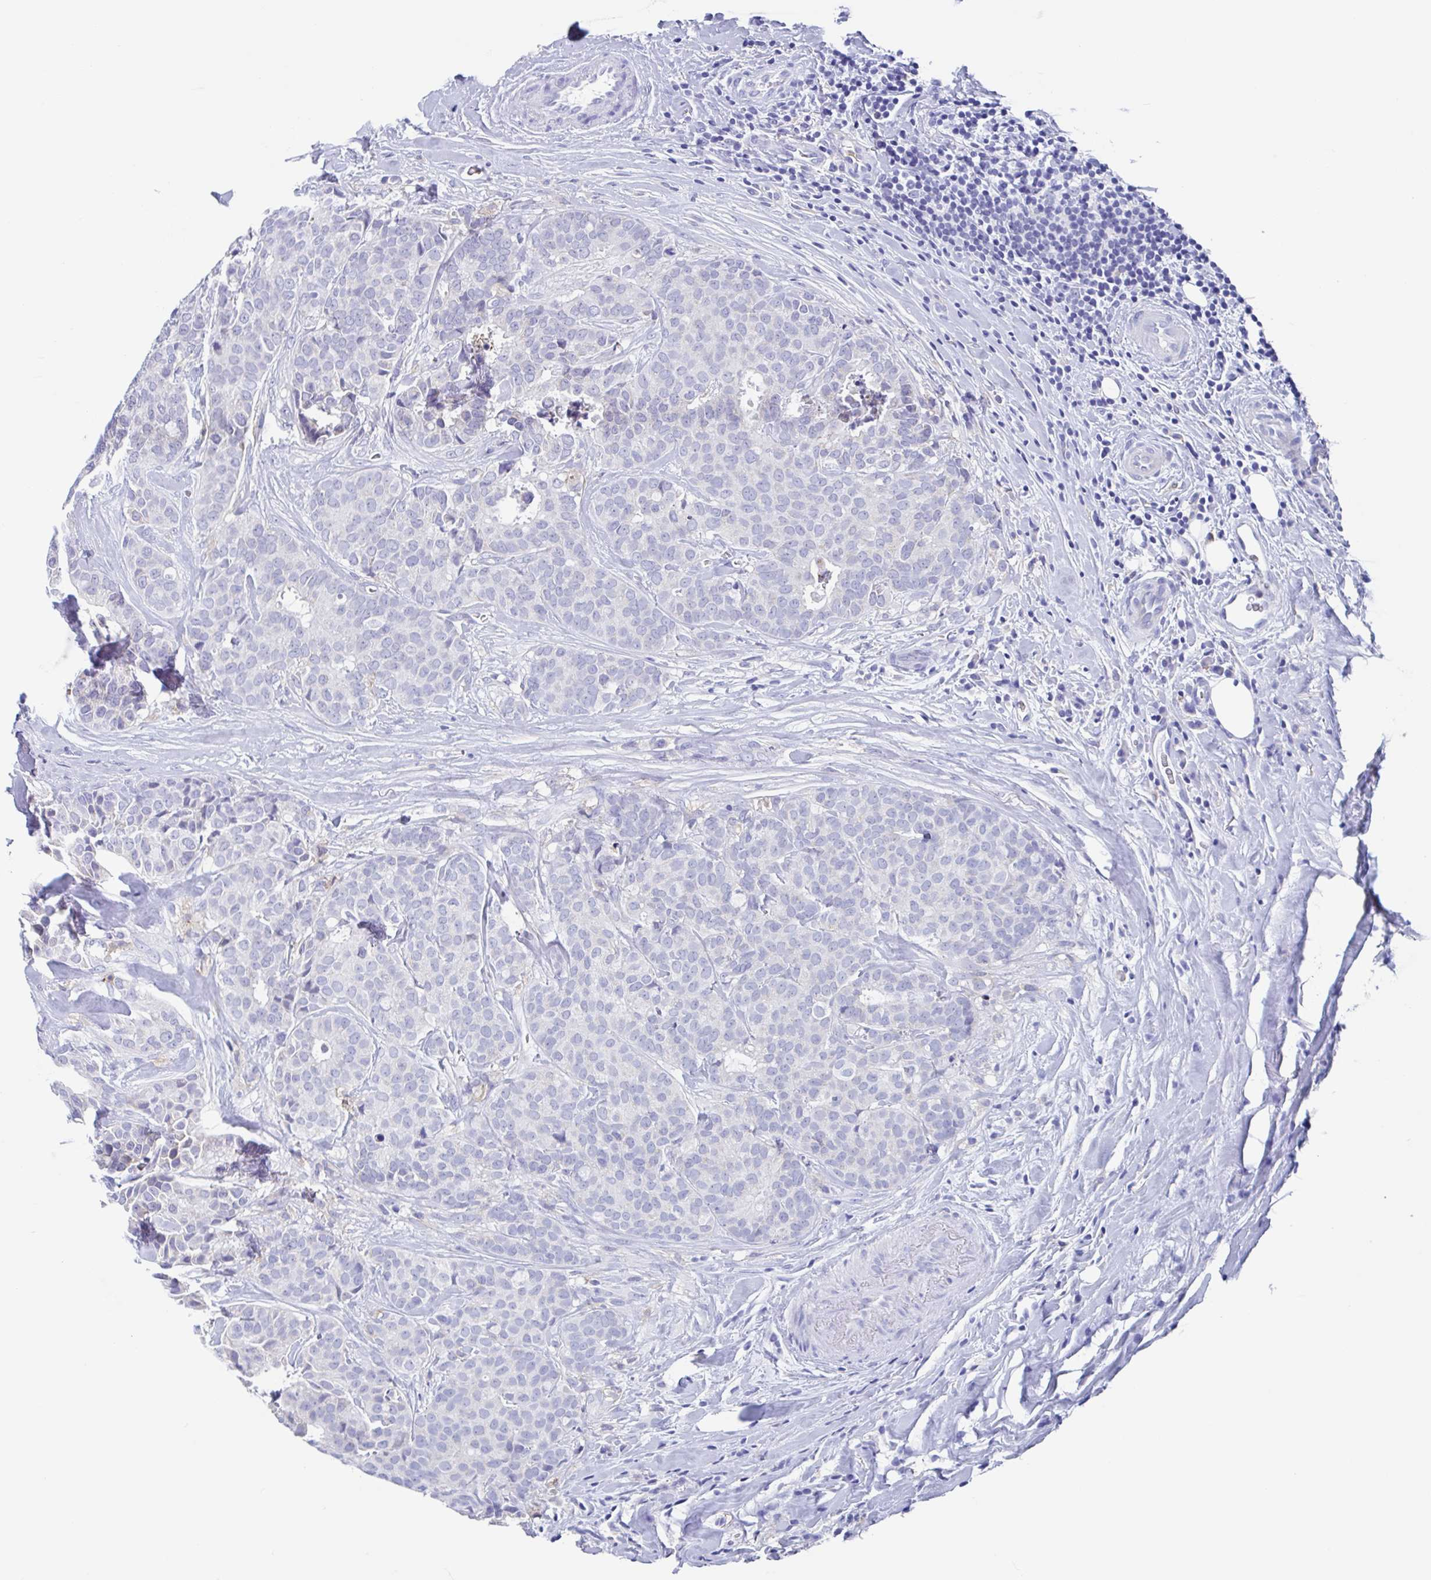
{"staining": {"intensity": "negative", "quantity": "none", "location": "none"}, "tissue": "breast cancer", "cell_type": "Tumor cells", "image_type": "cancer", "snomed": [{"axis": "morphology", "description": "Duct carcinoma"}, {"axis": "topography", "description": "Breast"}], "caption": "The IHC histopathology image has no significant positivity in tumor cells of breast invasive ductal carcinoma tissue. (DAB (3,3'-diaminobenzidine) immunohistochemistry visualized using brightfield microscopy, high magnification).", "gene": "FCGR3A", "patient": {"sex": "female", "age": 84}}